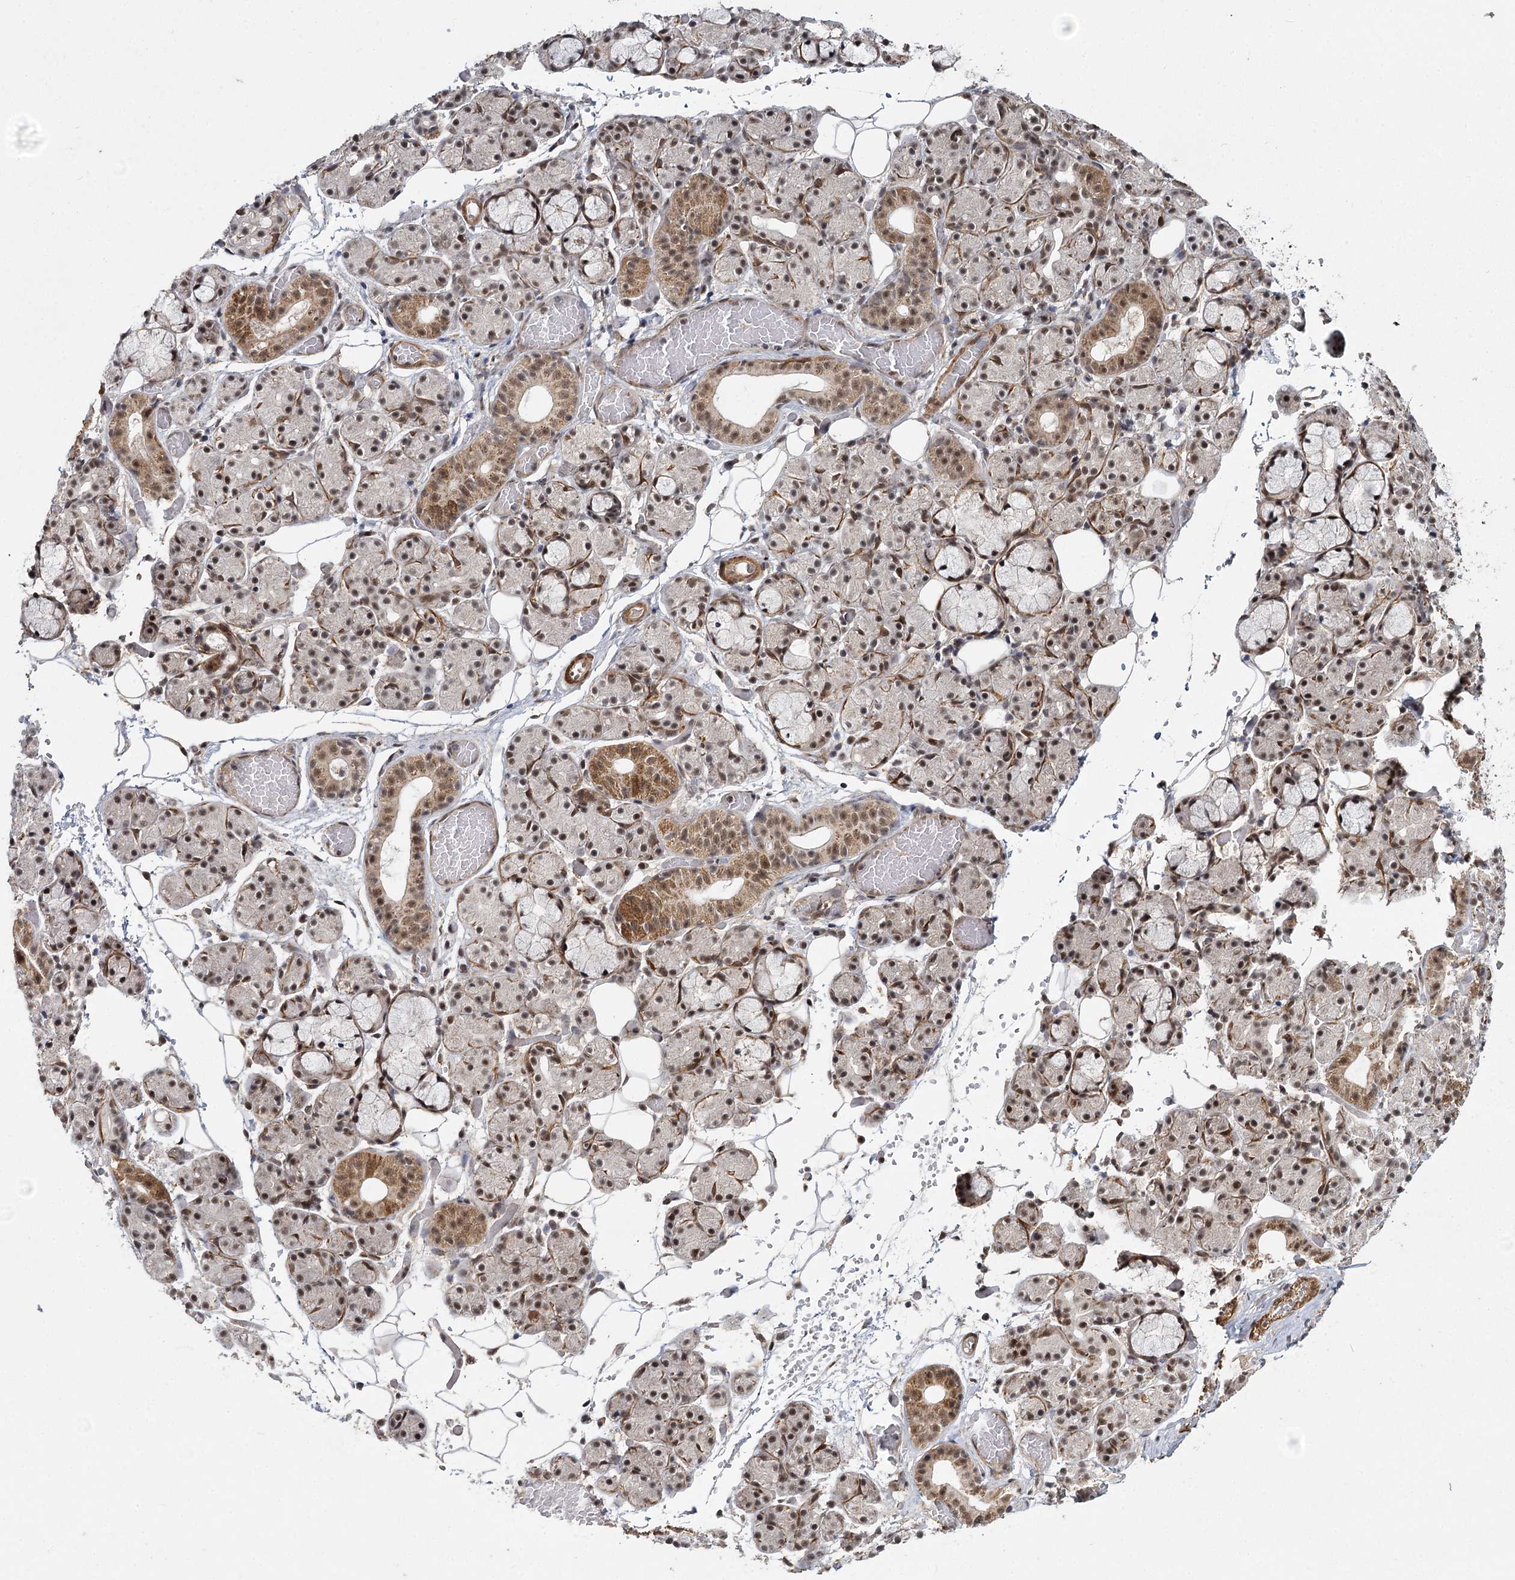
{"staining": {"intensity": "moderate", "quantity": ">75%", "location": "cytoplasmic/membranous,nuclear"}, "tissue": "salivary gland", "cell_type": "Glandular cells", "image_type": "normal", "snomed": [{"axis": "morphology", "description": "Normal tissue, NOS"}, {"axis": "topography", "description": "Salivary gland"}], "caption": "DAB (3,3'-diaminobenzidine) immunohistochemical staining of normal salivary gland exhibits moderate cytoplasmic/membranous,nuclear protein positivity in approximately >75% of glandular cells.", "gene": "ZCCHC24", "patient": {"sex": "male", "age": 63}}